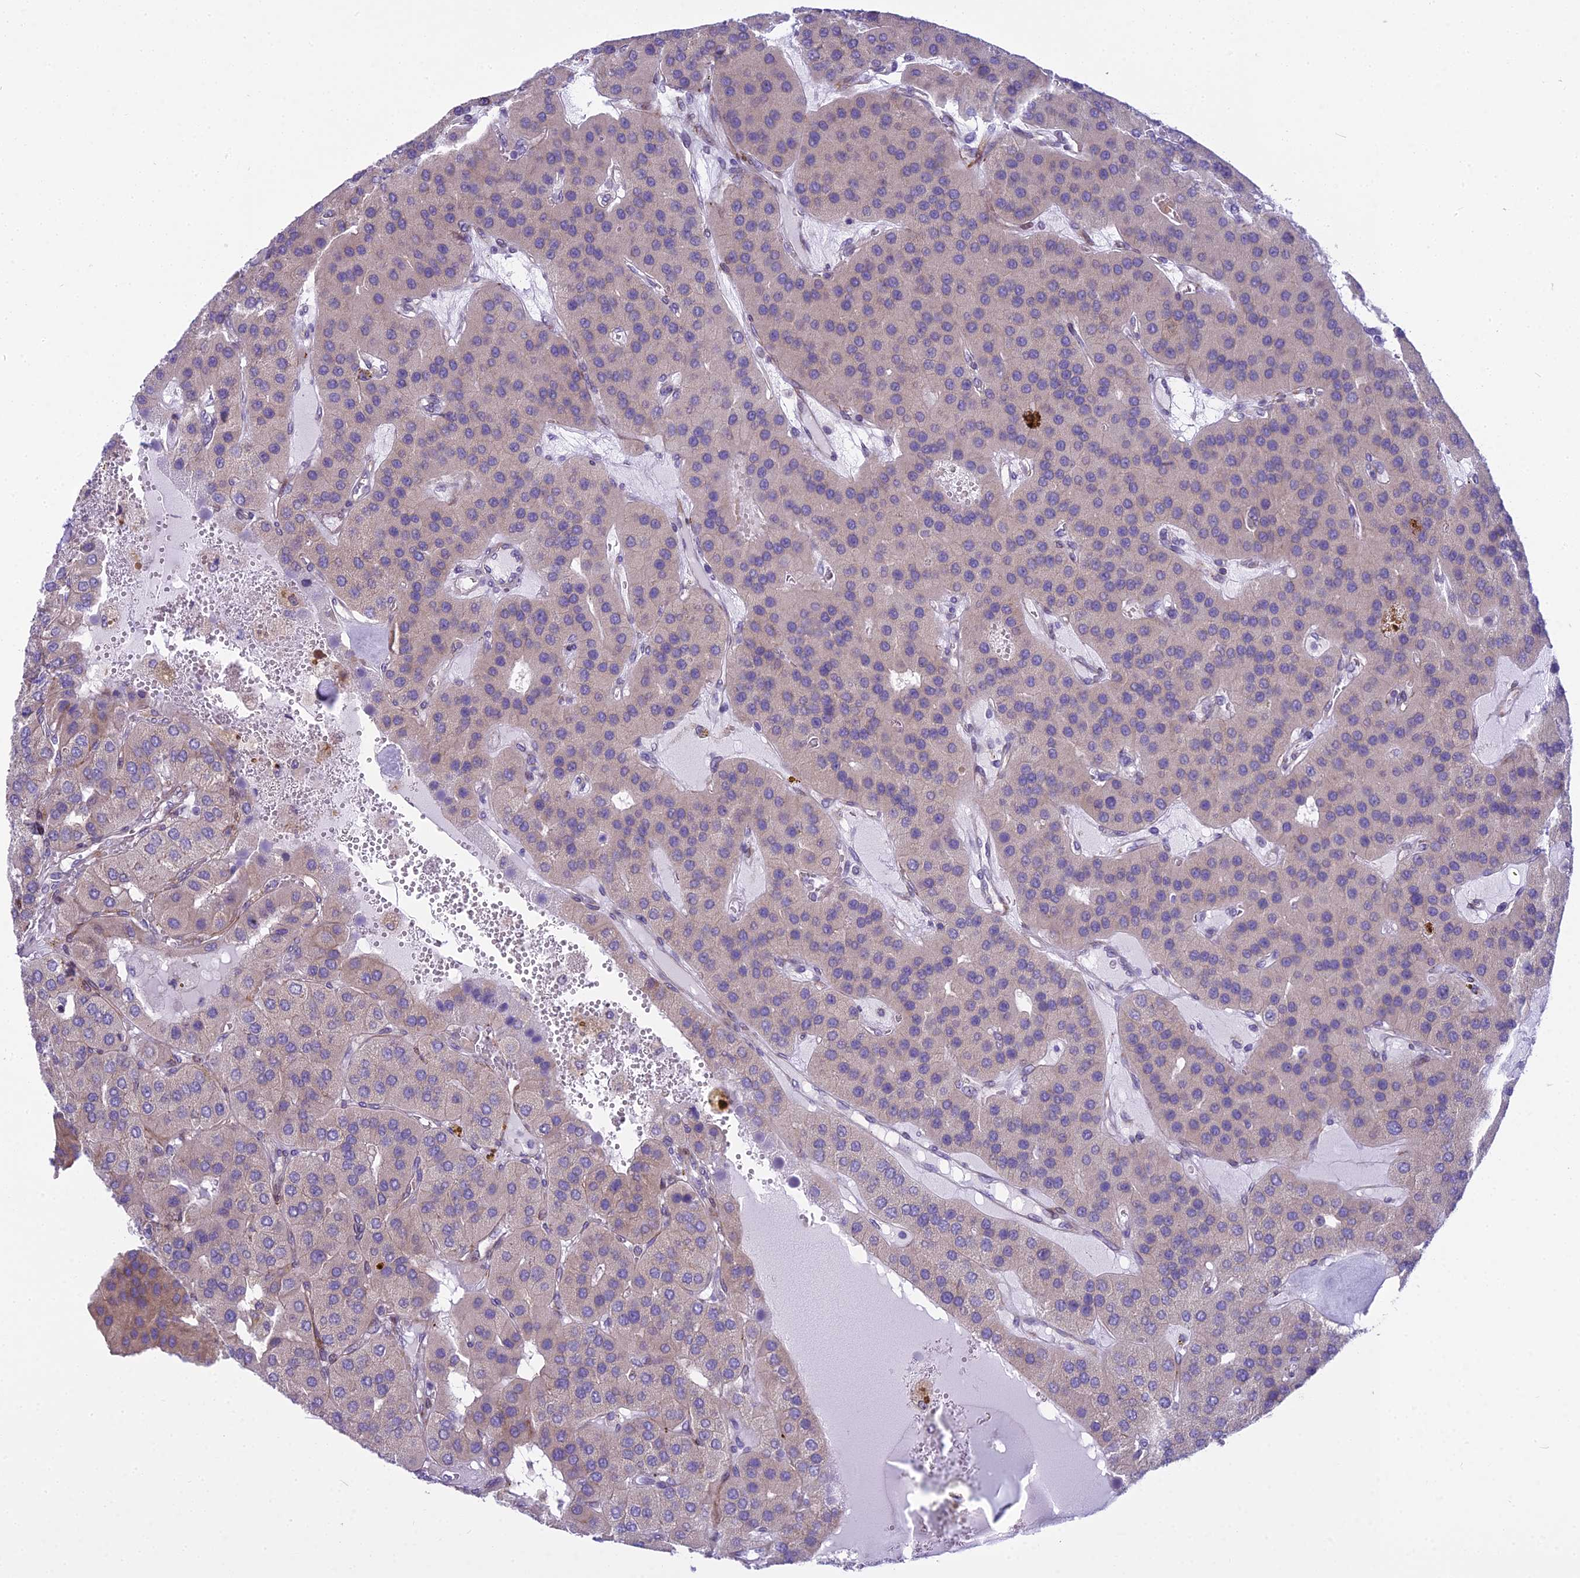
{"staining": {"intensity": "negative", "quantity": "none", "location": "none"}, "tissue": "parathyroid gland", "cell_type": "Glandular cells", "image_type": "normal", "snomed": [{"axis": "morphology", "description": "Normal tissue, NOS"}, {"axis": "morphology", "description": "Adenoma, NOS"}, {"axis": "topography", "description": "Parathyroid gland"}], "caption": "Human parathyroid gland stained for a protein using IHC demonstrates no staining in glandular cells.", "gene": "PCDHB14", "patient": {"sex": "female", "age": 86}}